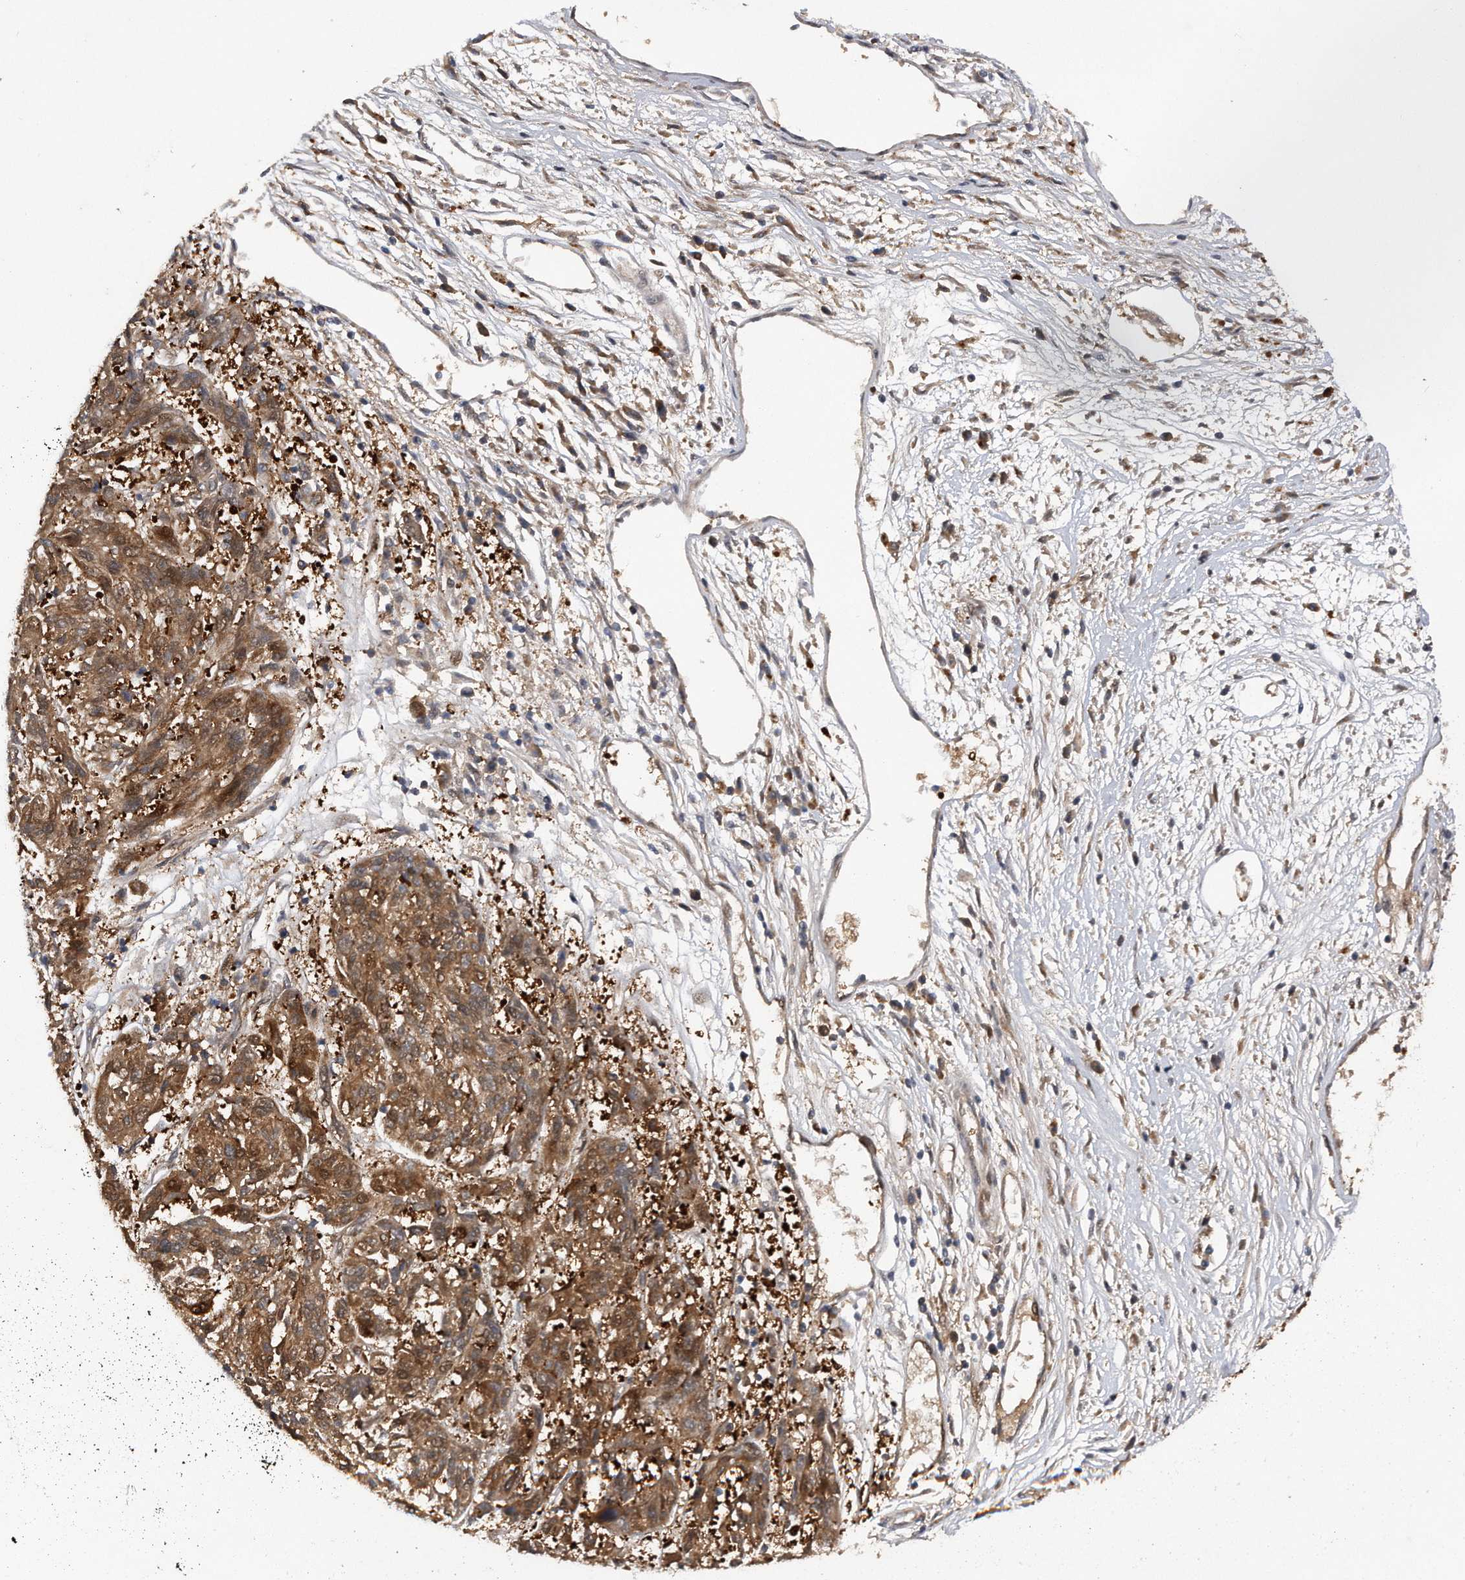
{"staining": {"intensity": "moderate", "quantity": ">75%", "location": "cytoplasmic/membranous,nuclear"}, "tissue": "melanoma", "cell_type": "Tumor cells", "image_type": "cancer", "snomed": [{"axis": "morphology", "description": "Malignant melanoma, NOS"}, {"axis": "topography", "description": "Skin"}], "caption": "Human melanoma stained with a brown dye reveals moderate cytoplasmic/membranous and nuclear positive expression in about >75% of tumor cells.", "gene": "RWDD2A", "patient": {"sex": "male", "age": 53}}